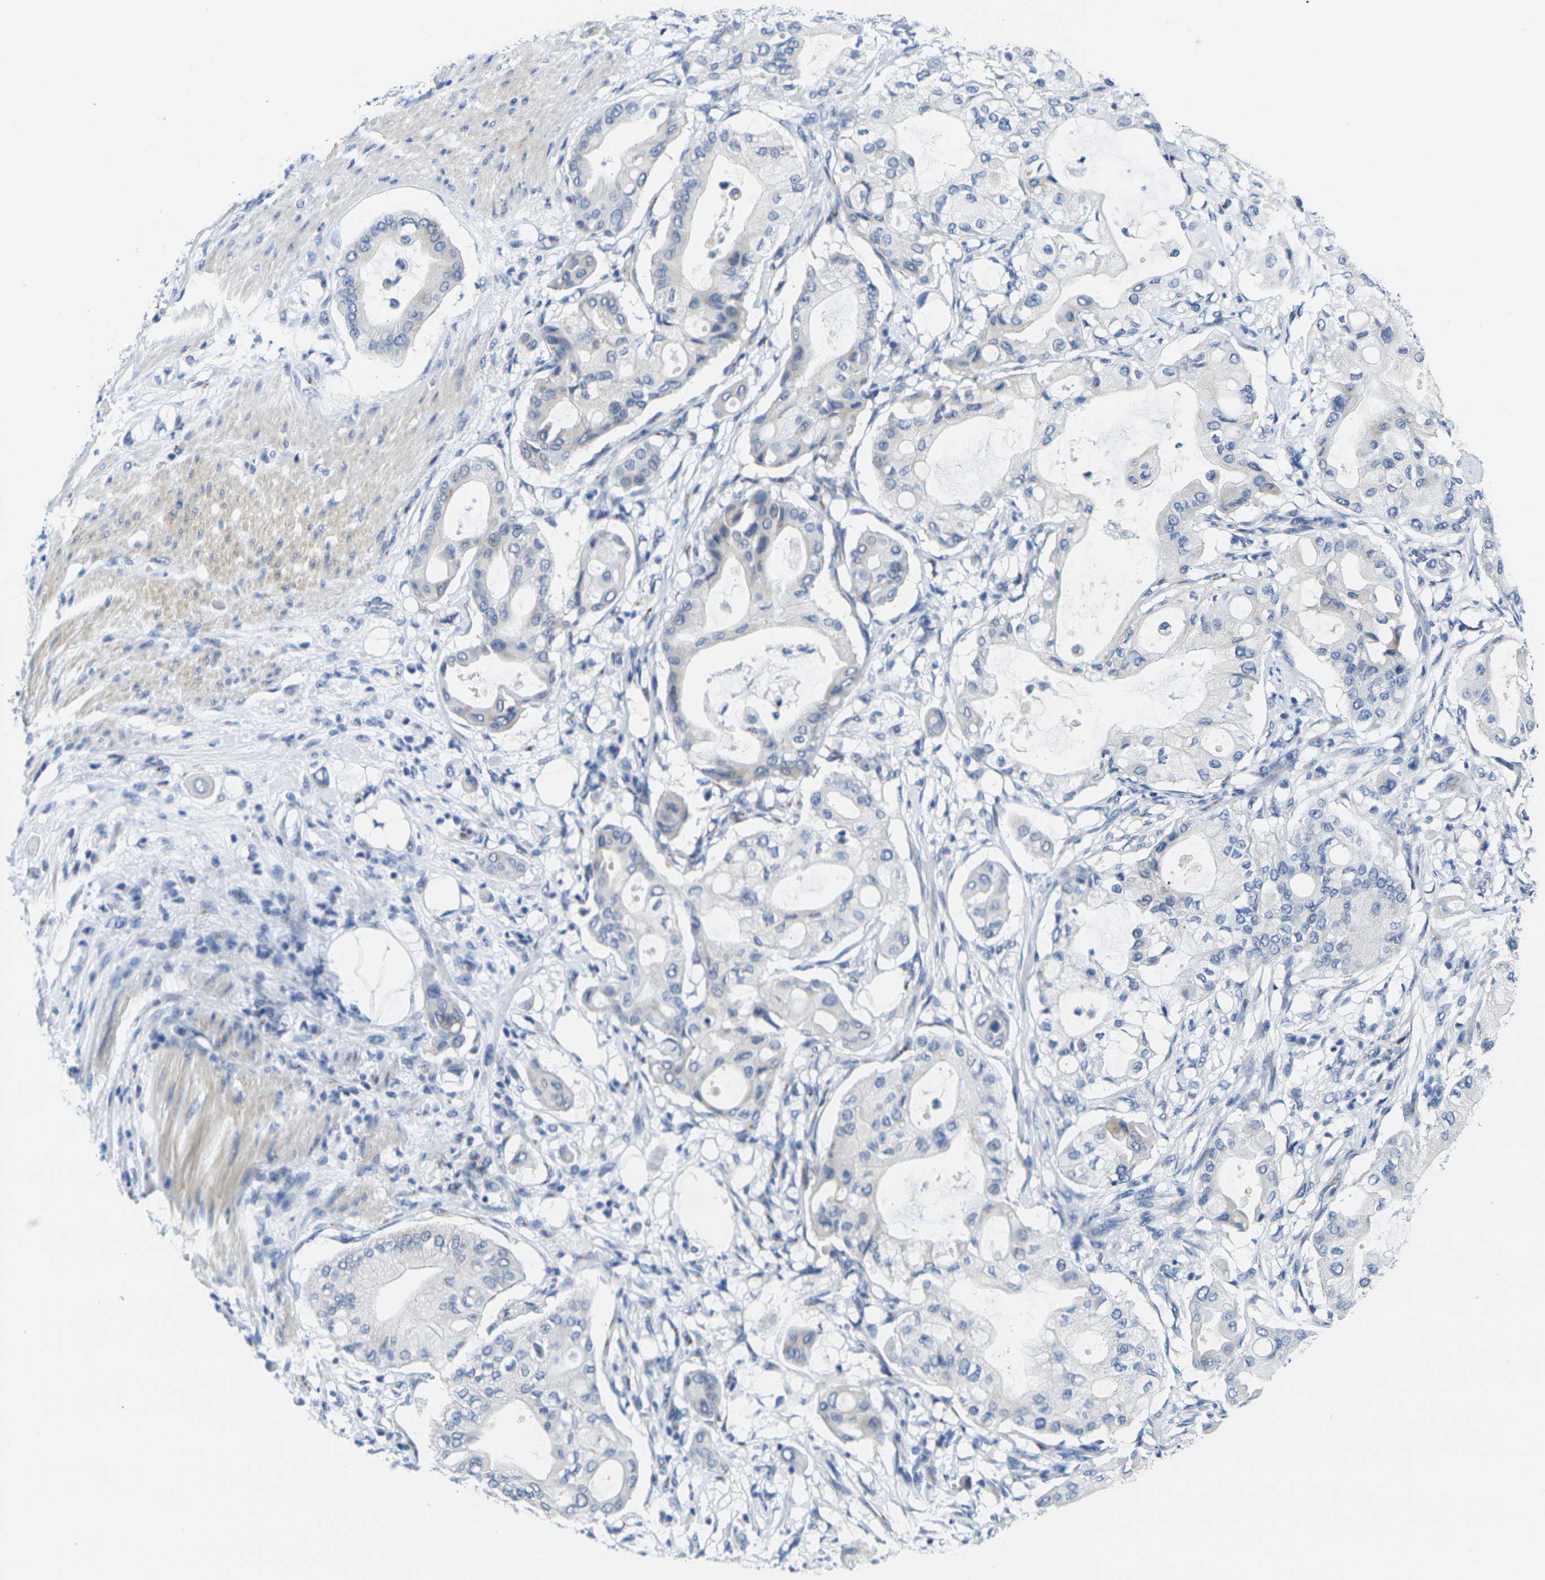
{"staining": {"intensity": "negative", "quantity": "none", "location": "none"}, "tissue": "pancreatic cancer", "cell_type": "Tumor cells", "image_type": "cancer", "snomed": [{"axis": "morphology", "description": "Adenocarcinoma, NOS"}, {"axis": "morphology", "description": "Adenocarcinoma, metastatic, NOS"}, {"axis": "topography", "description": "Lymph node"}, {"axis": "topography", "description": "Pancreas"}, {"axis": "topography", "description": "Duodenum"}], "caption": "This is an immunohistochemistry histopathology image of human pancreatic cancer (adenocarcinoma). There is no expression in tumor cells.", "gene": "CRK", "patient": {"sex": "female", "age": 64}}